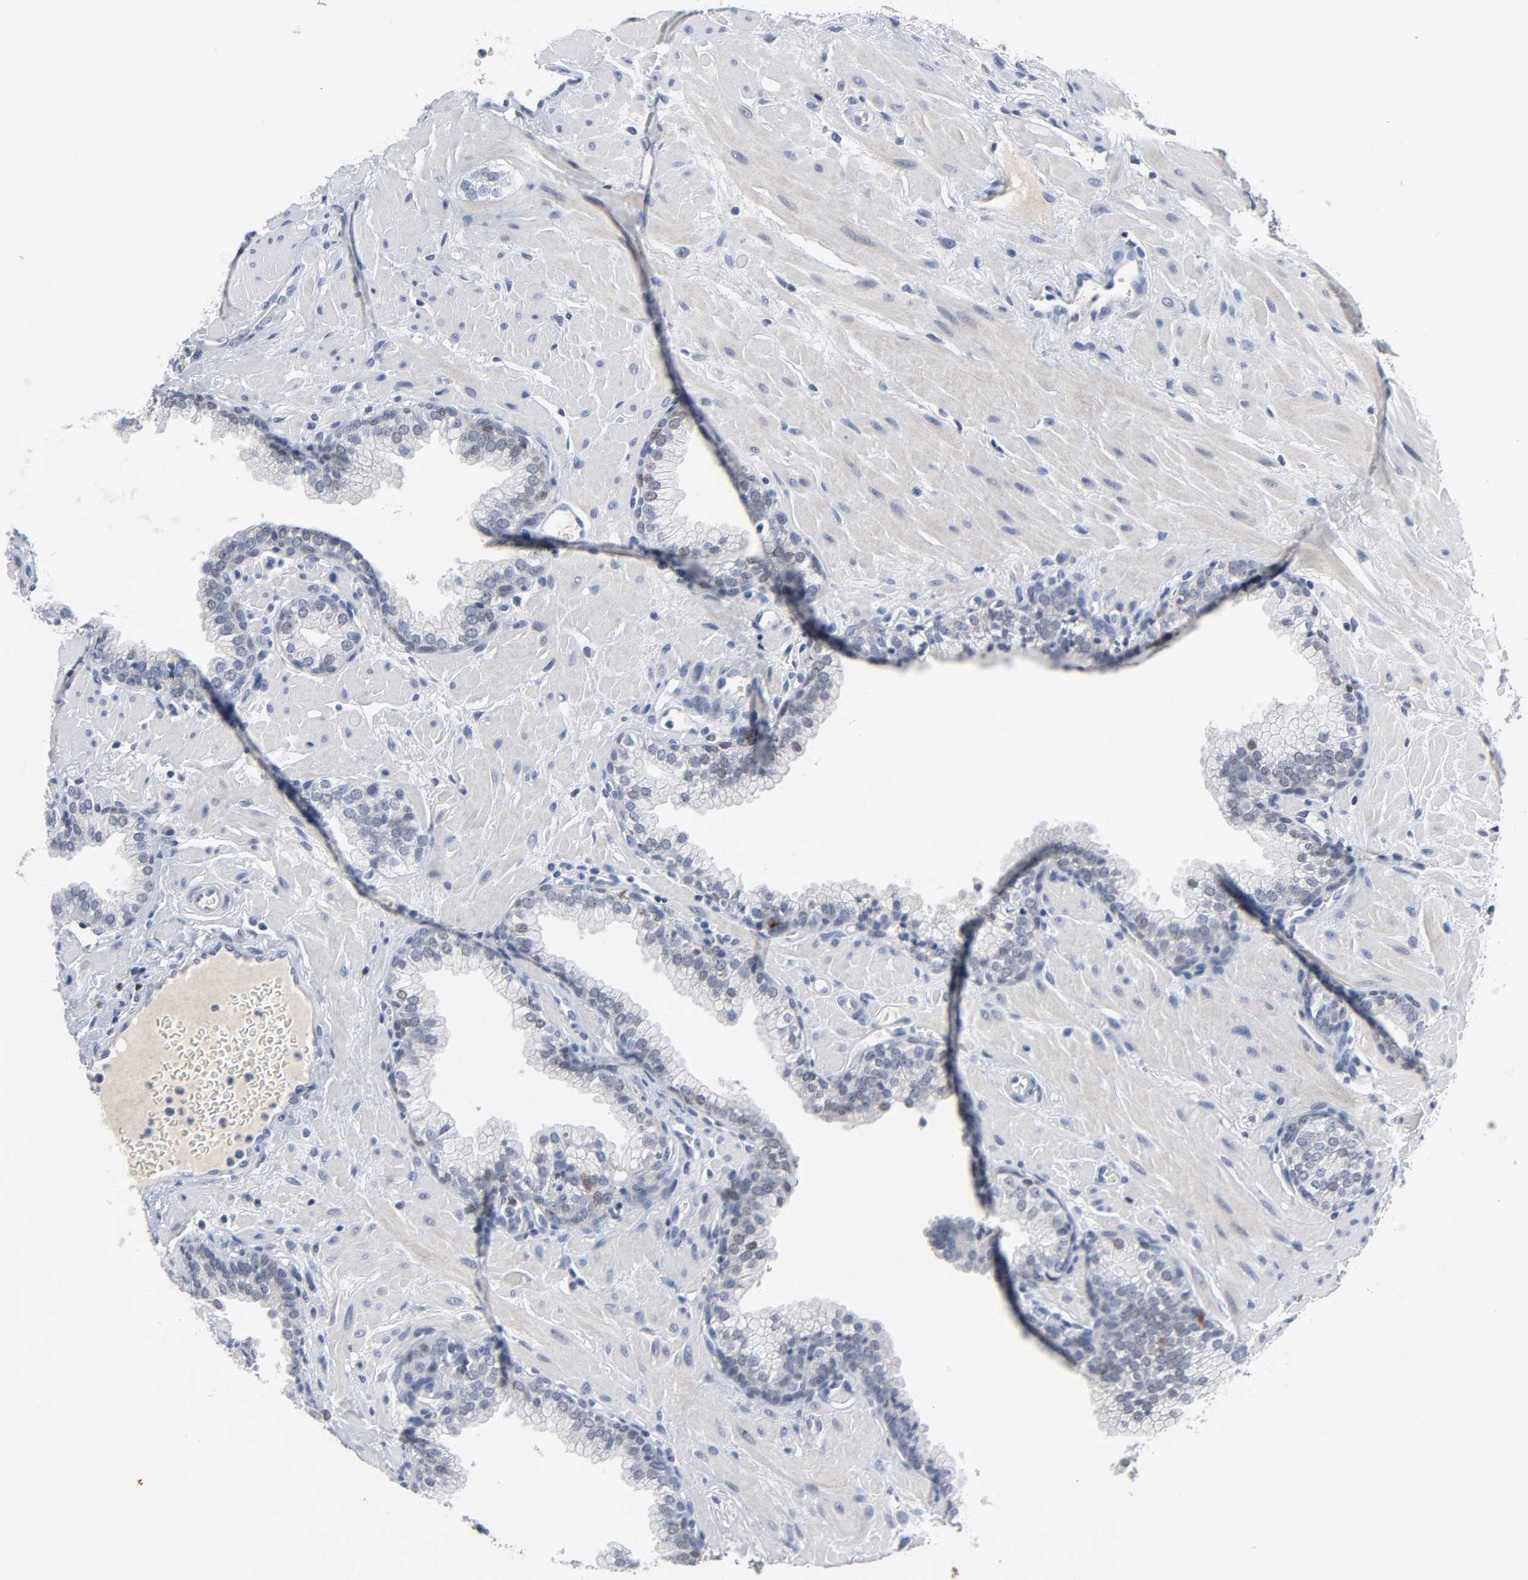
{"staining": {"intensity": "weak", "quantity": "<25%", "location": "nuclear"}, "tissue": "prostate", "cell_type": "Glandular cells", "image_type": "normal", "snomed": [{"axis": "morphology", "description": "Normal tissue, NOS"}, {"axis": "topography", "description": "Prostate"}], "caption": "Immunohistochemistry photomicrograph of normal human prostate stained for a protein (brown), which demonstrates no staining in glandular cells. Nuclei are stained in blue.", "gene": "WEE1", "patient": {"sex": "male", "age": 60}}